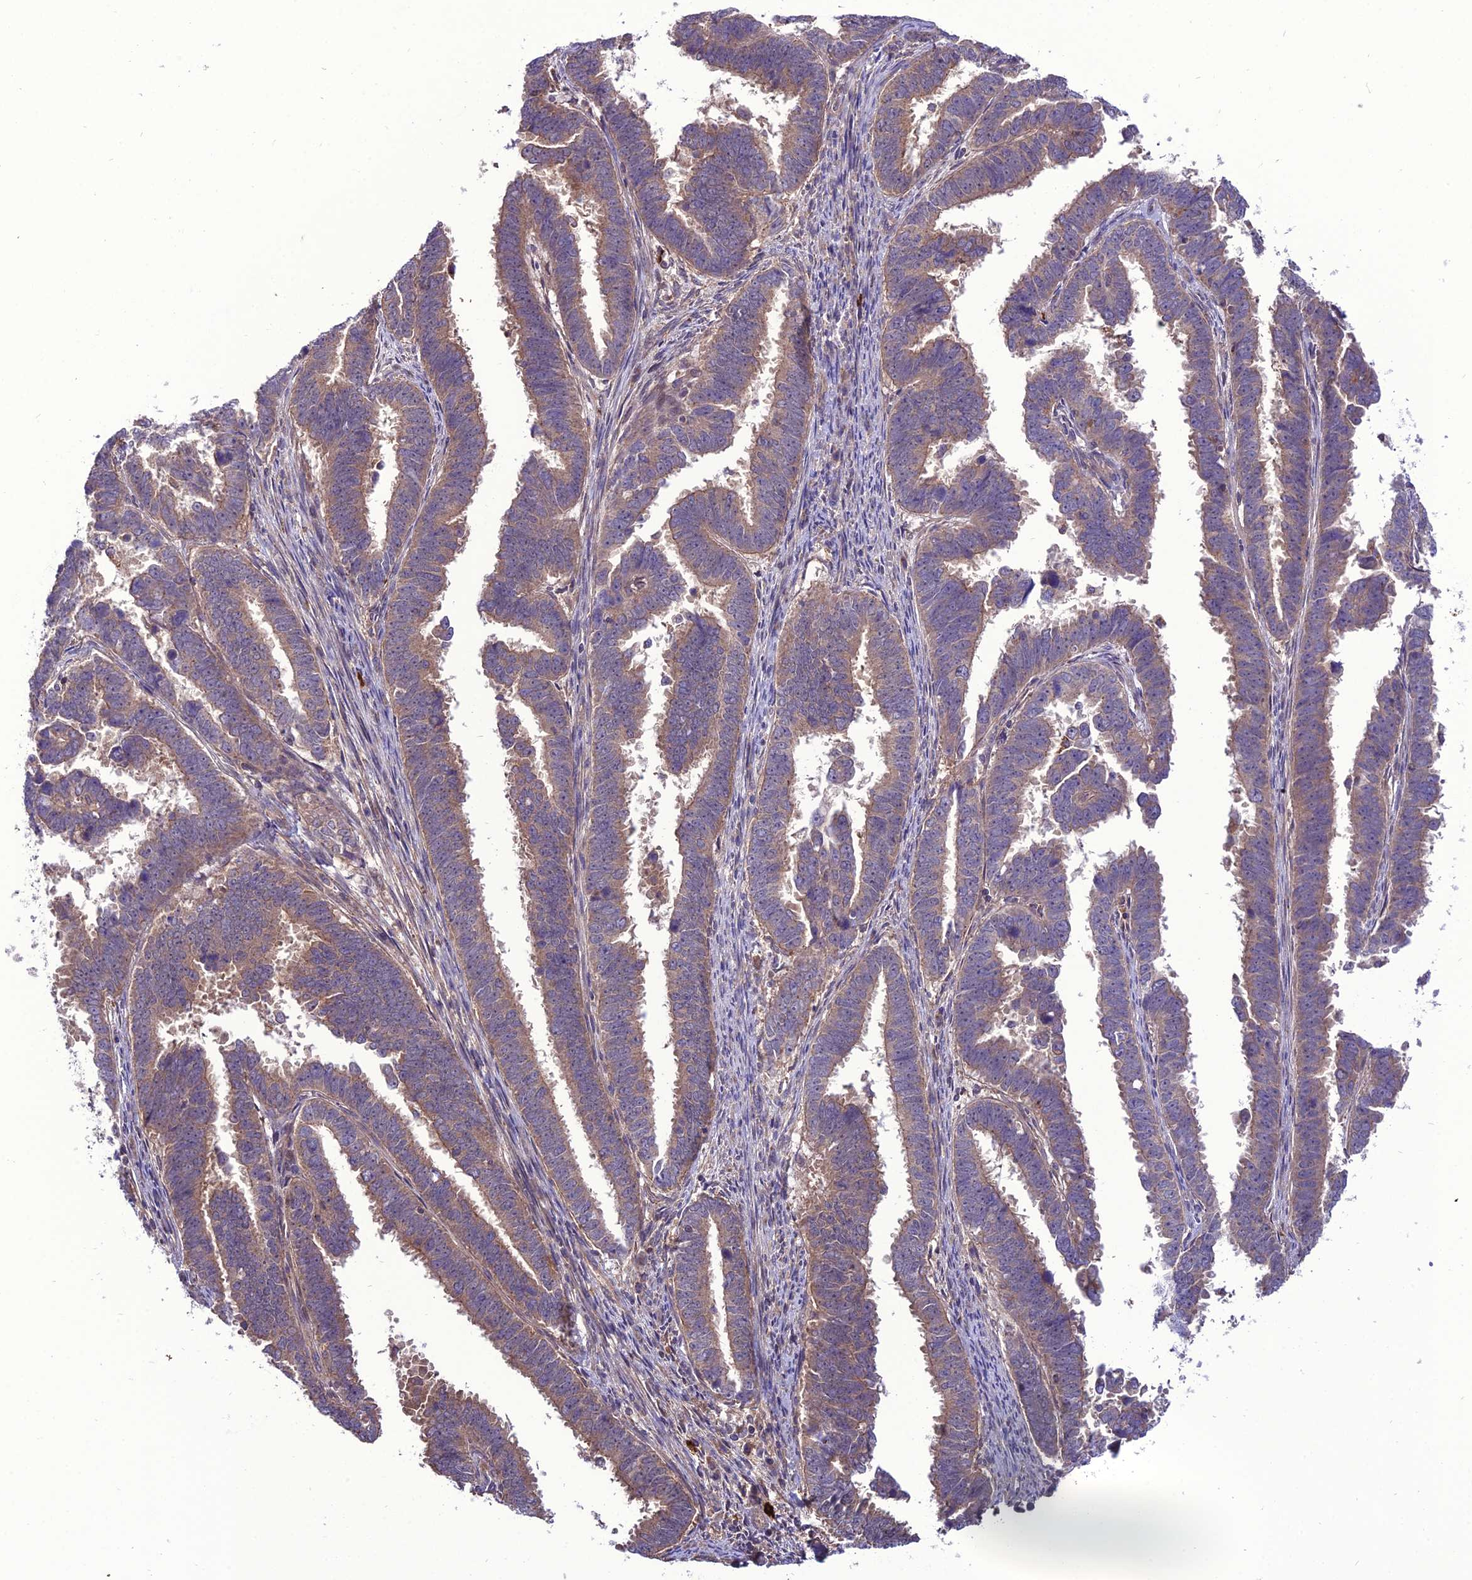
{"staining": {"intensity": "weak", "quantity": ">75%", "location": "cytoplasmic/membranous"}, "tissue": "endometrial cancer", "cell_type": "Tumor cells", "image_type": "cancer", "snomed": [{"axis": "morphology", "description": "Adenocarcinoma, NOS"}, {"axis": "topography", "description": "Endometrium"}], "caption": "High-power microscopy captured an immunohistochemistry (IHC) histopathology image of endometrial cancer (adenocarcinoma), revealing weak cytoplasmic/membranous positivity in approximately >75% of tumor cells. (Stains: DAB in brown, nuclei in blue, Microscopy: brightfield microscopy at high magnification).", "gene": "PPIL3", "patient": {"sex": "female", "age": 75}}